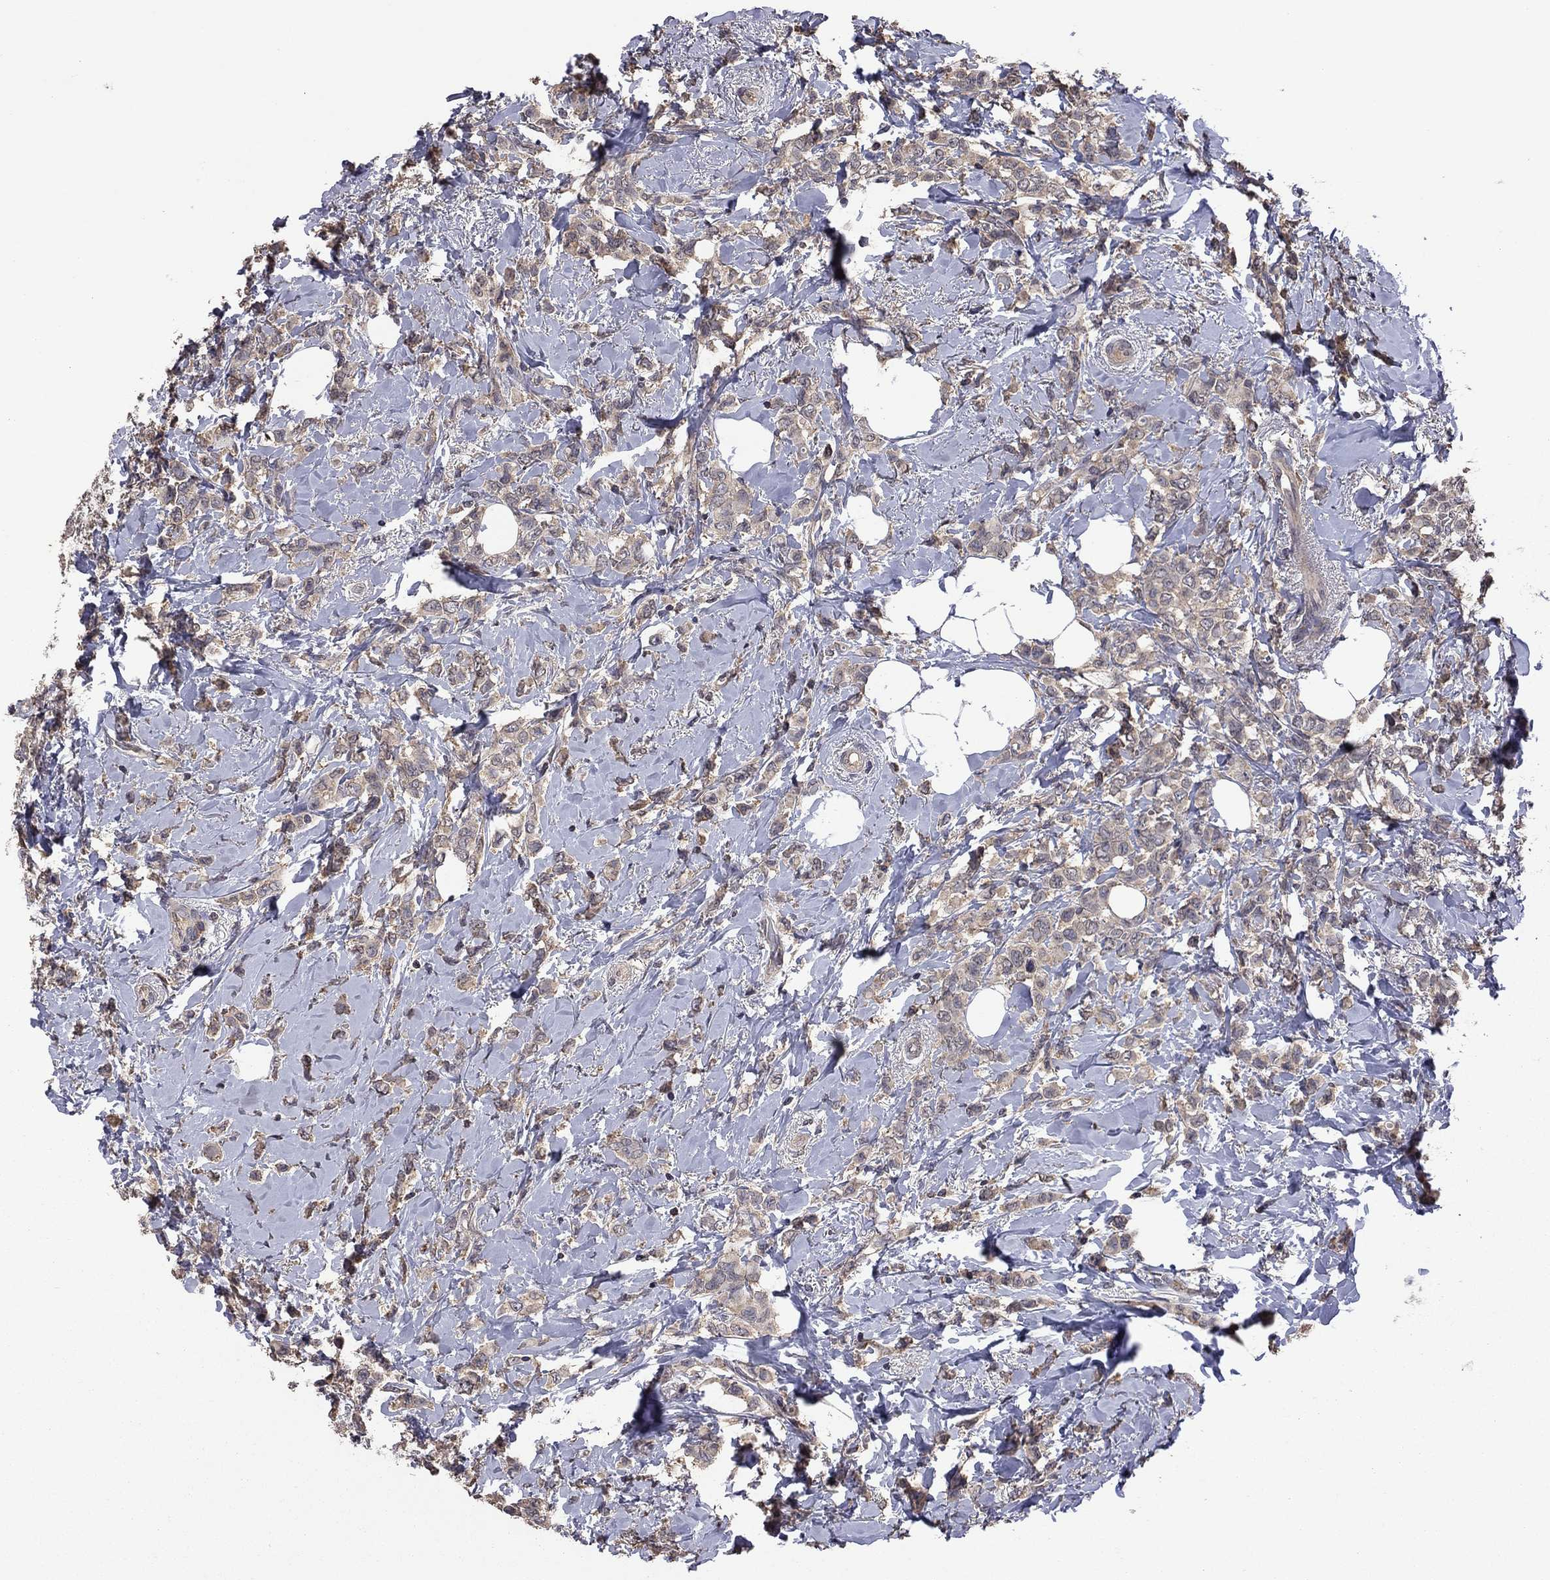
{"staining": {"intensity": "moderate", "quantity": ">75%", "location": "cytoplasmic/membranous"}, "tissue": "breast cancer", "cell_type": "Tumor cells", "image_type": "cancer", "snomed": [{"axis": "morphology", "description": "Lobular carcinoma"}, {"axis": "topography", "description": "Breast"}], "caption": "Protein staining demonstrates moderate cytoplasmic/membranous positivity in about >75% of tumor cells in breast lobular carcinoma. (DAB = brown stain, brightfield microscopy at high magnification).", "gene": "TSNARE1", "patient": {"sex": "female", "age": 66}}